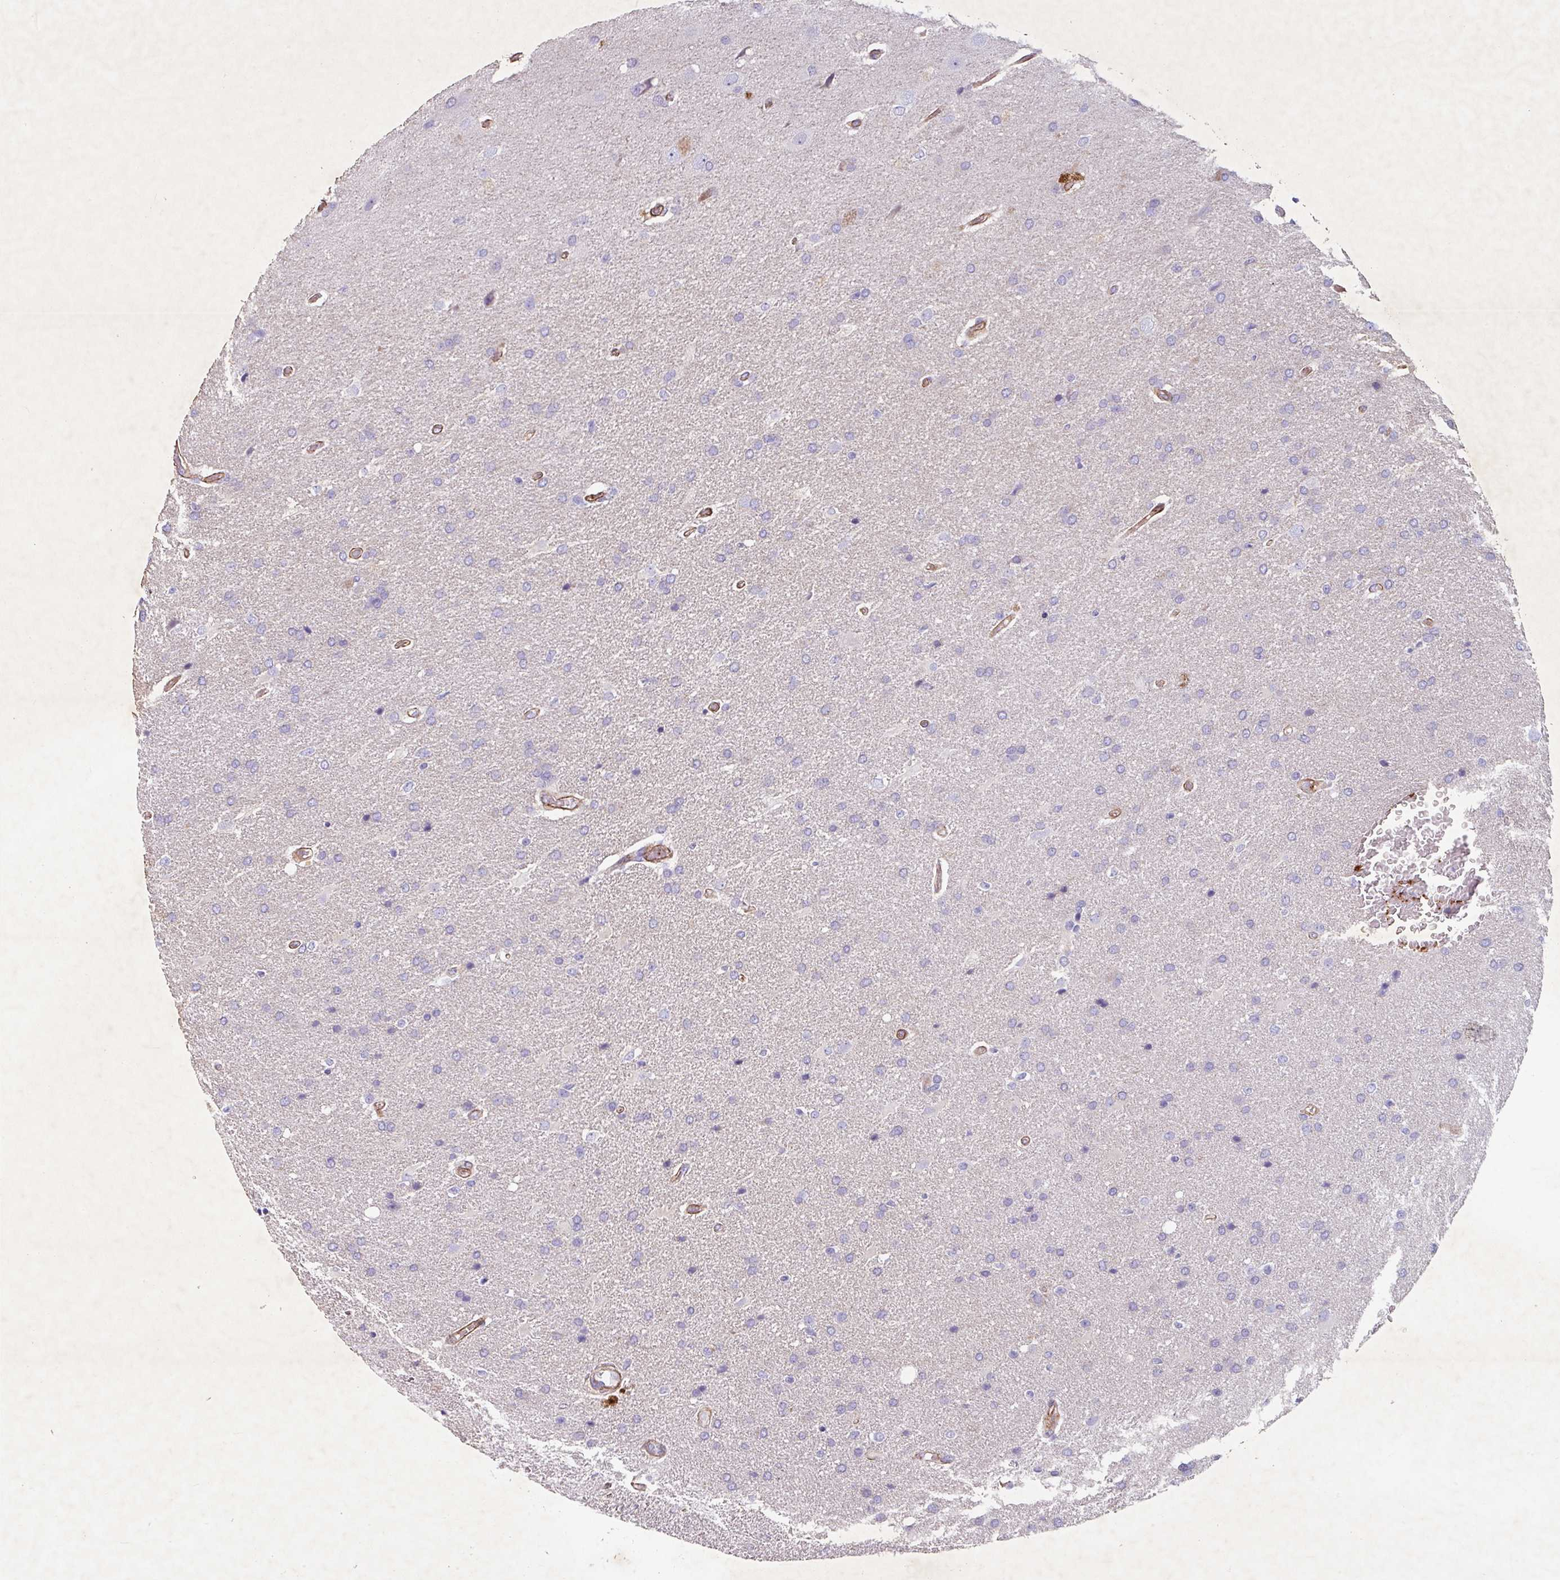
{"staining": {"intensity": "negative", "quantity": "none", "location": "none"}, "tissue": "glioma", "cell_type": "Tumor cells", "image_type": "cancer", "snomed": [{"axis": "morphology", "description": "Glioma, malignant, High grade"}, {"axis": "topography", "description": "Brain"}], "caption": "An immunohistochemistry histopathology image of glioma is shown. There is no staining in tumor cells of glioma.", "gene": "ATP2C2", "patient": {"sex": "male", "age": 56}}